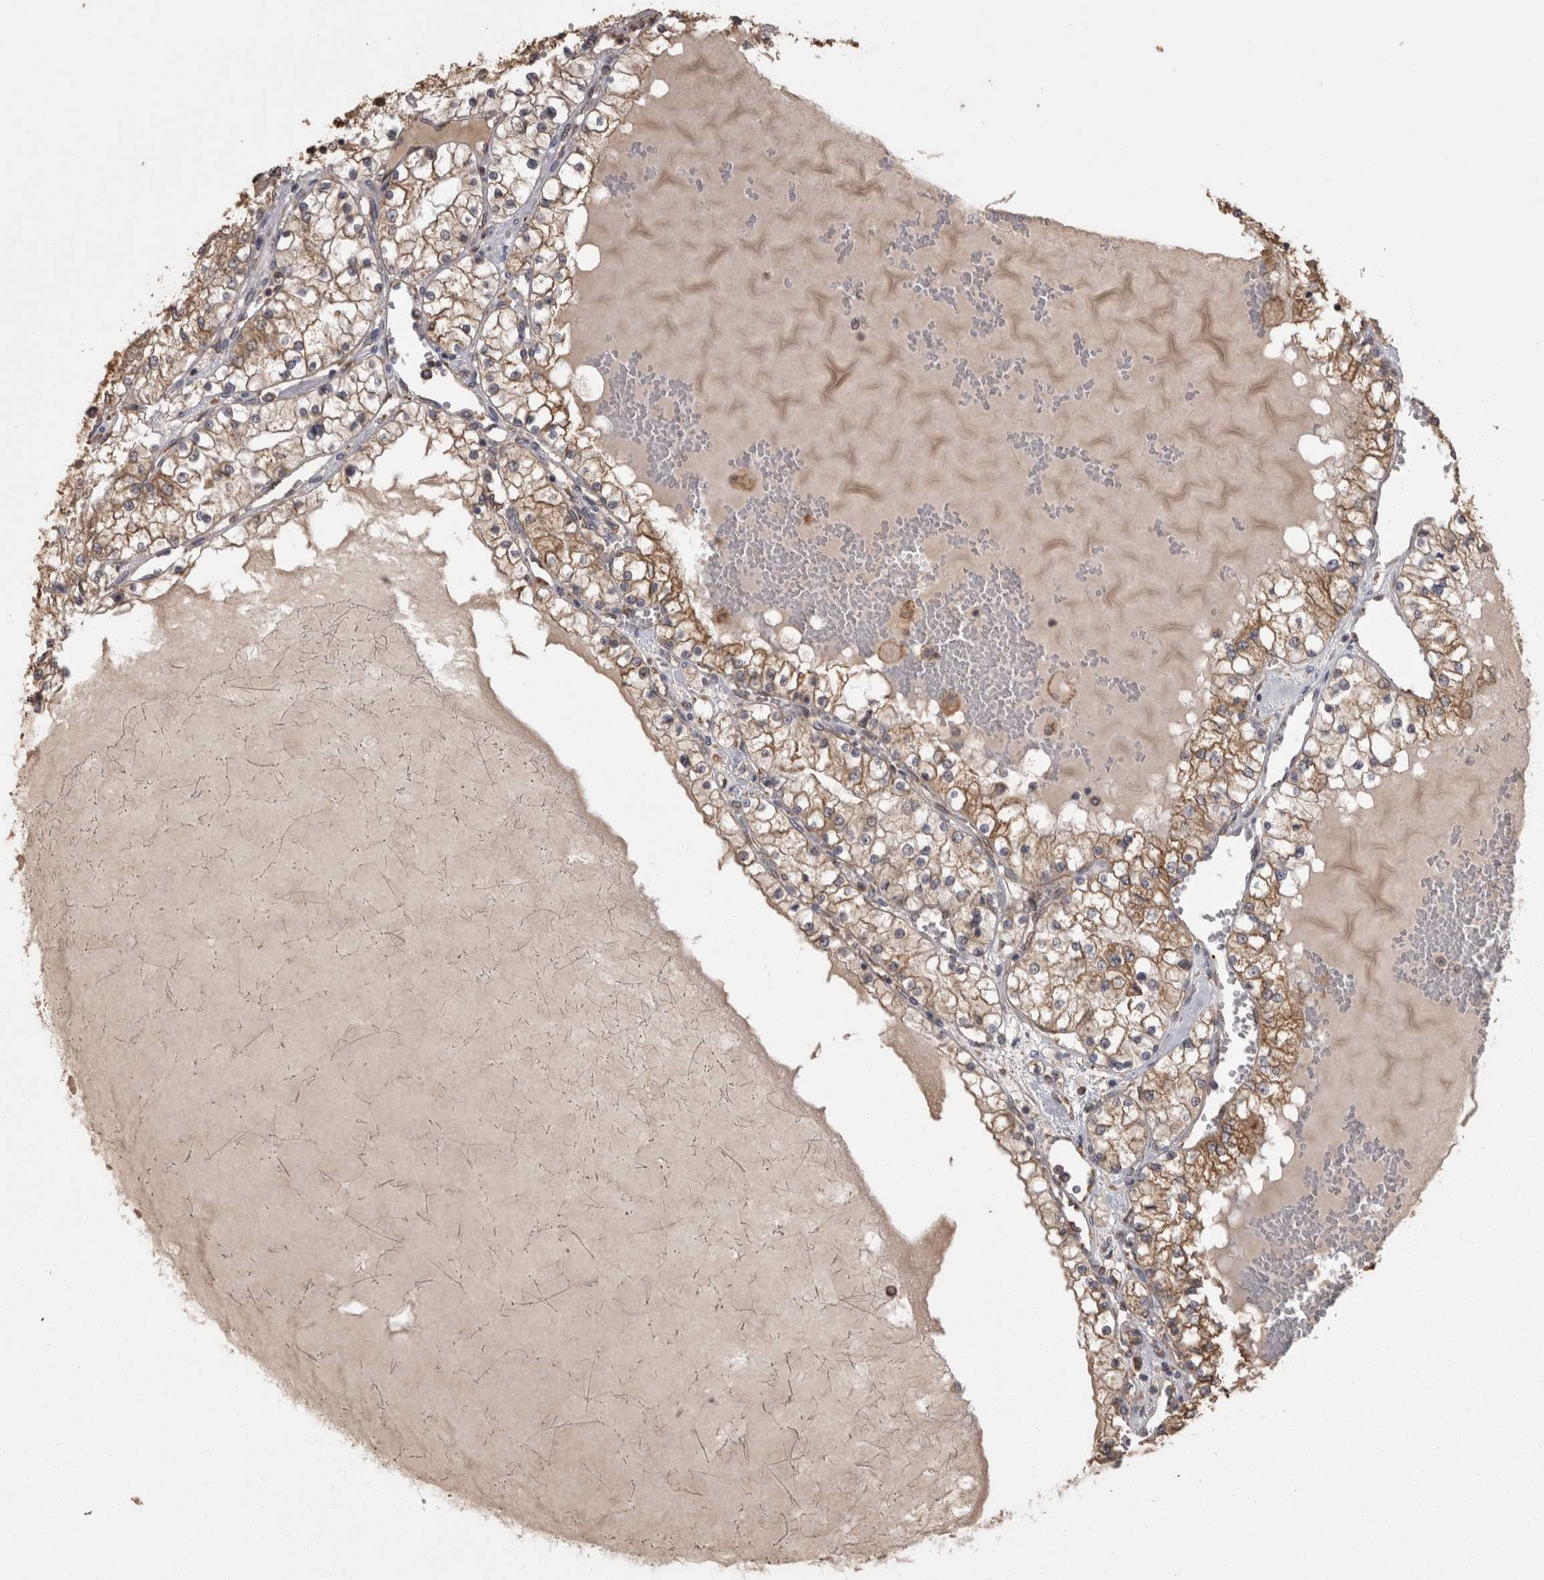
{"staining": {"intensity": "moderate", "quantity": "<25%", "location": "cytoplasmic/membranous"}, "tissue": "renal cancer", "cell_type": "Tumor cells", "image_type": "cancer", "snomed": [{"axis": "morphology", "description": "Adenocarcinoma, NOS"}, {"axis": "topography", "description": "Kidney"}], "caption": "A low amount of moderate cytoplasmic/membranous positivity is present in about <25% of tumor cells in renal cancer tissue.", "gene": "PON2", "patient": {"sex": "male", "age": 68}}